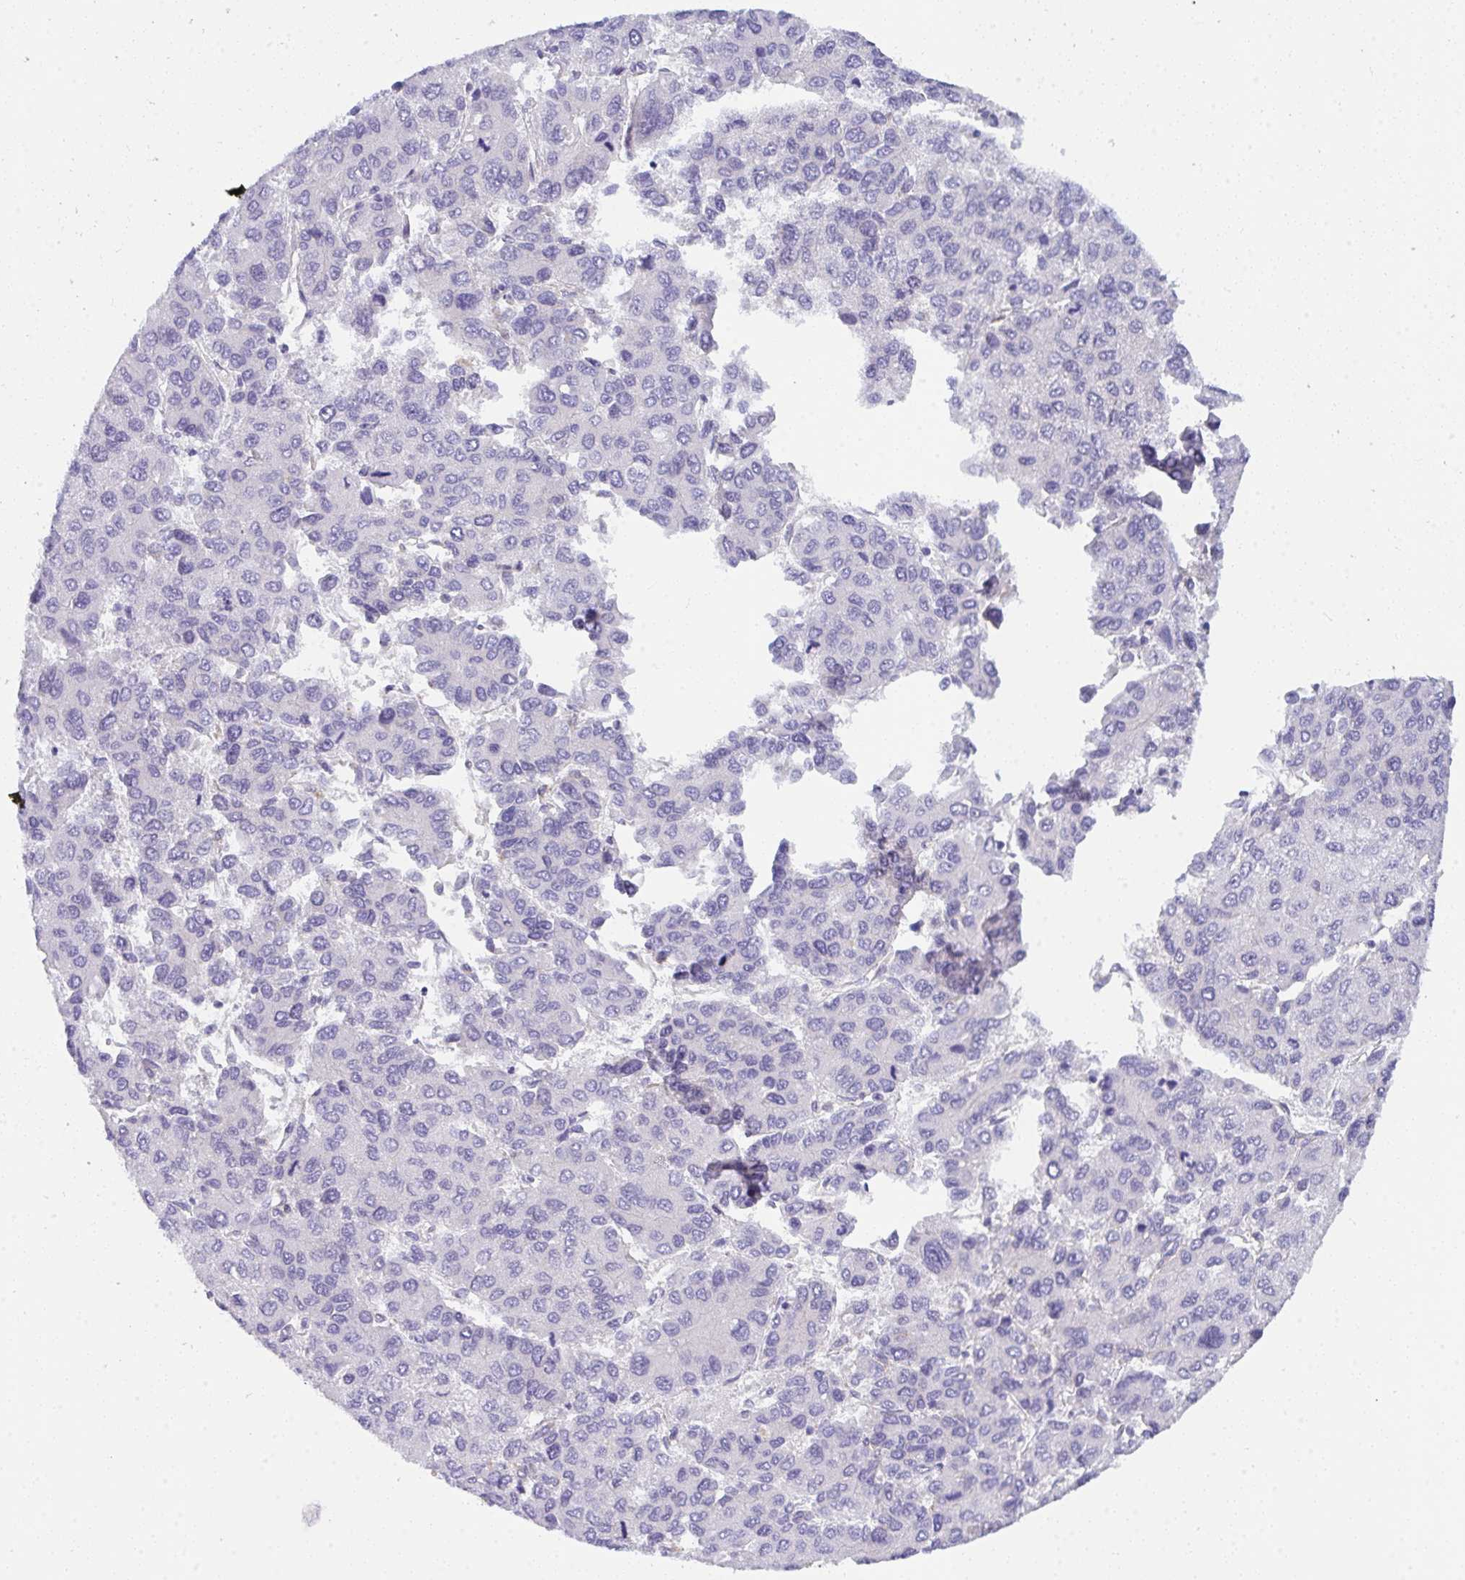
{"staining": {"intensity": "negative", "quantity": "none", "location": "none"}, "tissue": "liver cancer", "cell_type": "Tumor cells", "image_type": "cancer", "snomed": [{"axis": "morphology", "description": "Carcinoma, Hepatocellular, NOS"}, {"axis": "topography", "description": "Liver"}], "caption": "A micrograph of liver hepatocellular carcinoma stained for a protein reveals no brown staining in tumor cells. (DAB immunohistochemistry visualized using brightfield microscopy, high magnification).", "gene": "GAB1", "patient": {"sex": "female", "age": 66}}